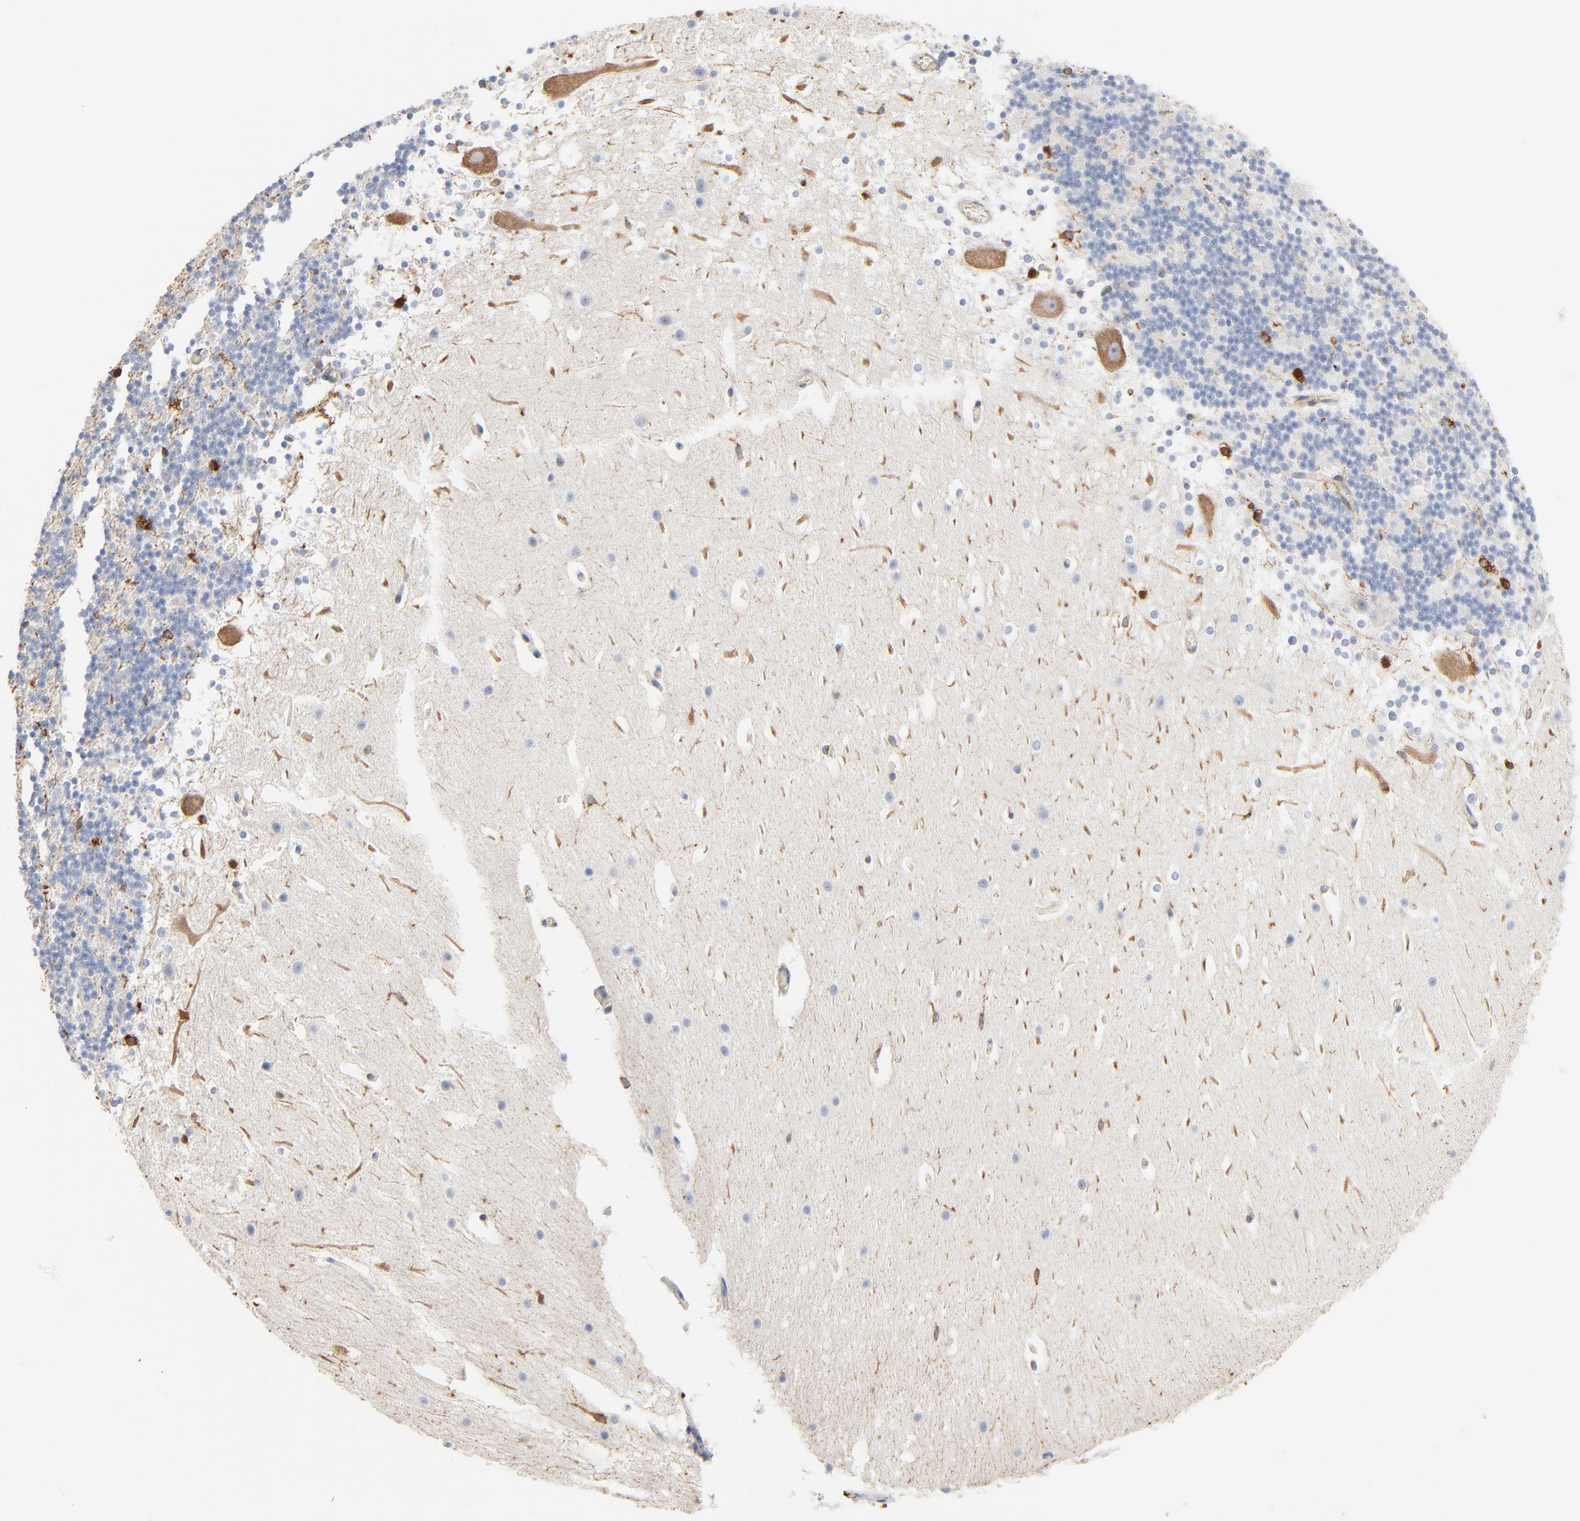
{"staining": {"intensity": "strong", "quantity": "<25%", "location": "cytoplasmic/membranous"}, "tissue": "cerebellum", "cell_type": "Cells in granular layer", "image_type": "normal", "snomed": [{"axis": "morphology", "description": "Normal tissue, NOS"}, {"axis": "topography", "description": "Cerebellum"}], "caption": "A medium amount of strong cytoplasmic/membranous staining is seen in about <25% of cells in granular layer in benign cerebellum.", "gene": "SH3KBP1", "patient": {"sex": "female", "age": 19}}